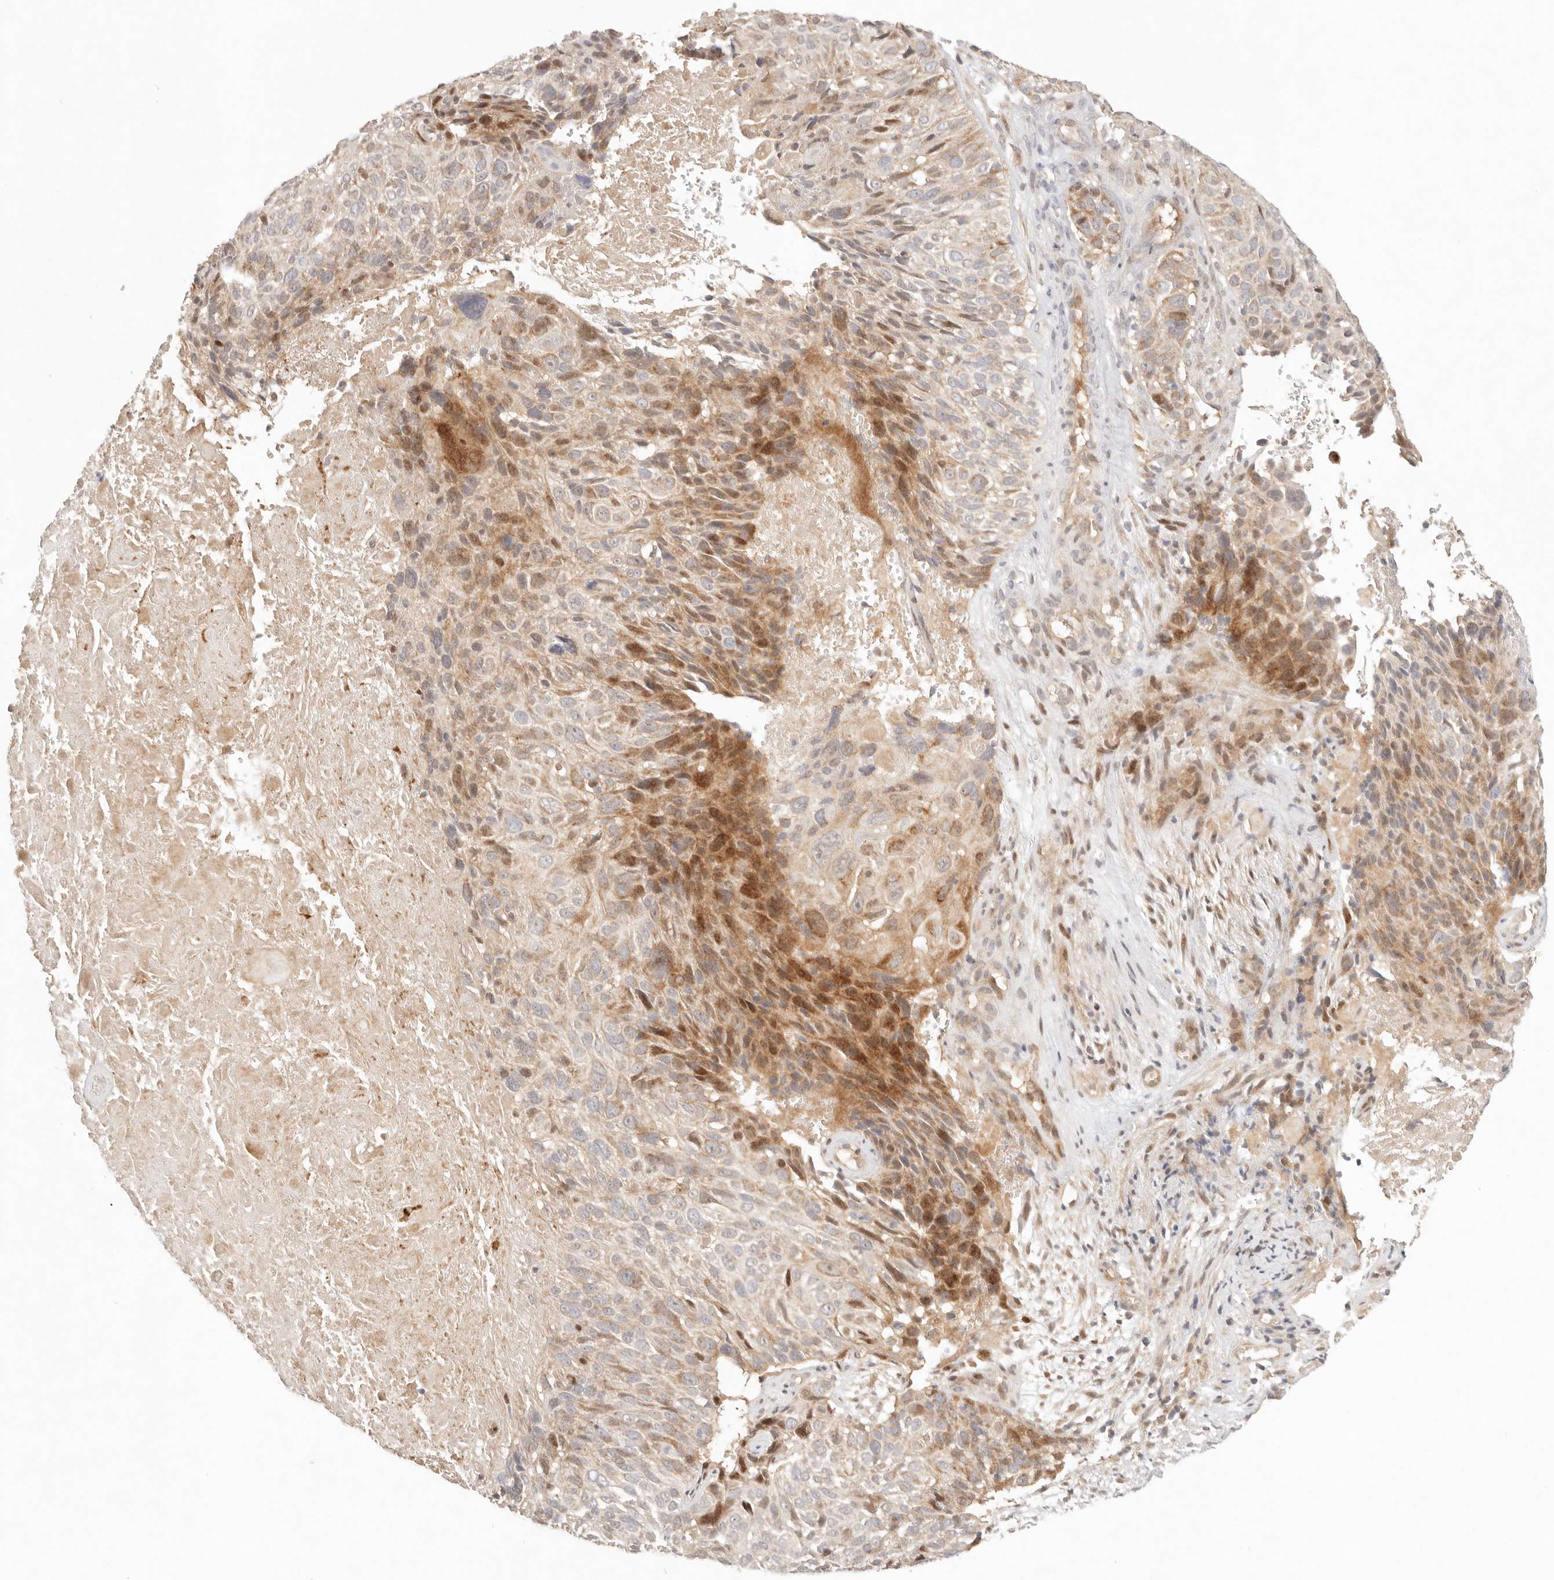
{"staining": {"intensity": "moderate", "quantity": ">75%", "location": "cytoplasmic/membranous"}, "tissue": "cervical cancer", "cell_type": "Tumor cells", "image_type": "cancer", "snomed": [{"axis": "morphology", "description": "Squamous cell carcinoma, NOS"}, {"axis": "topography", "description": "Cervix"}], "caption": "A high-resolution photomicrograph shows IHC staining of cervical cancer, which shows moderate cytoplasmic/membranous expression in approximately >75% of tumor cells.", "gene": "PHLDA3", "patient": {"sex": "female", "age": 74}}